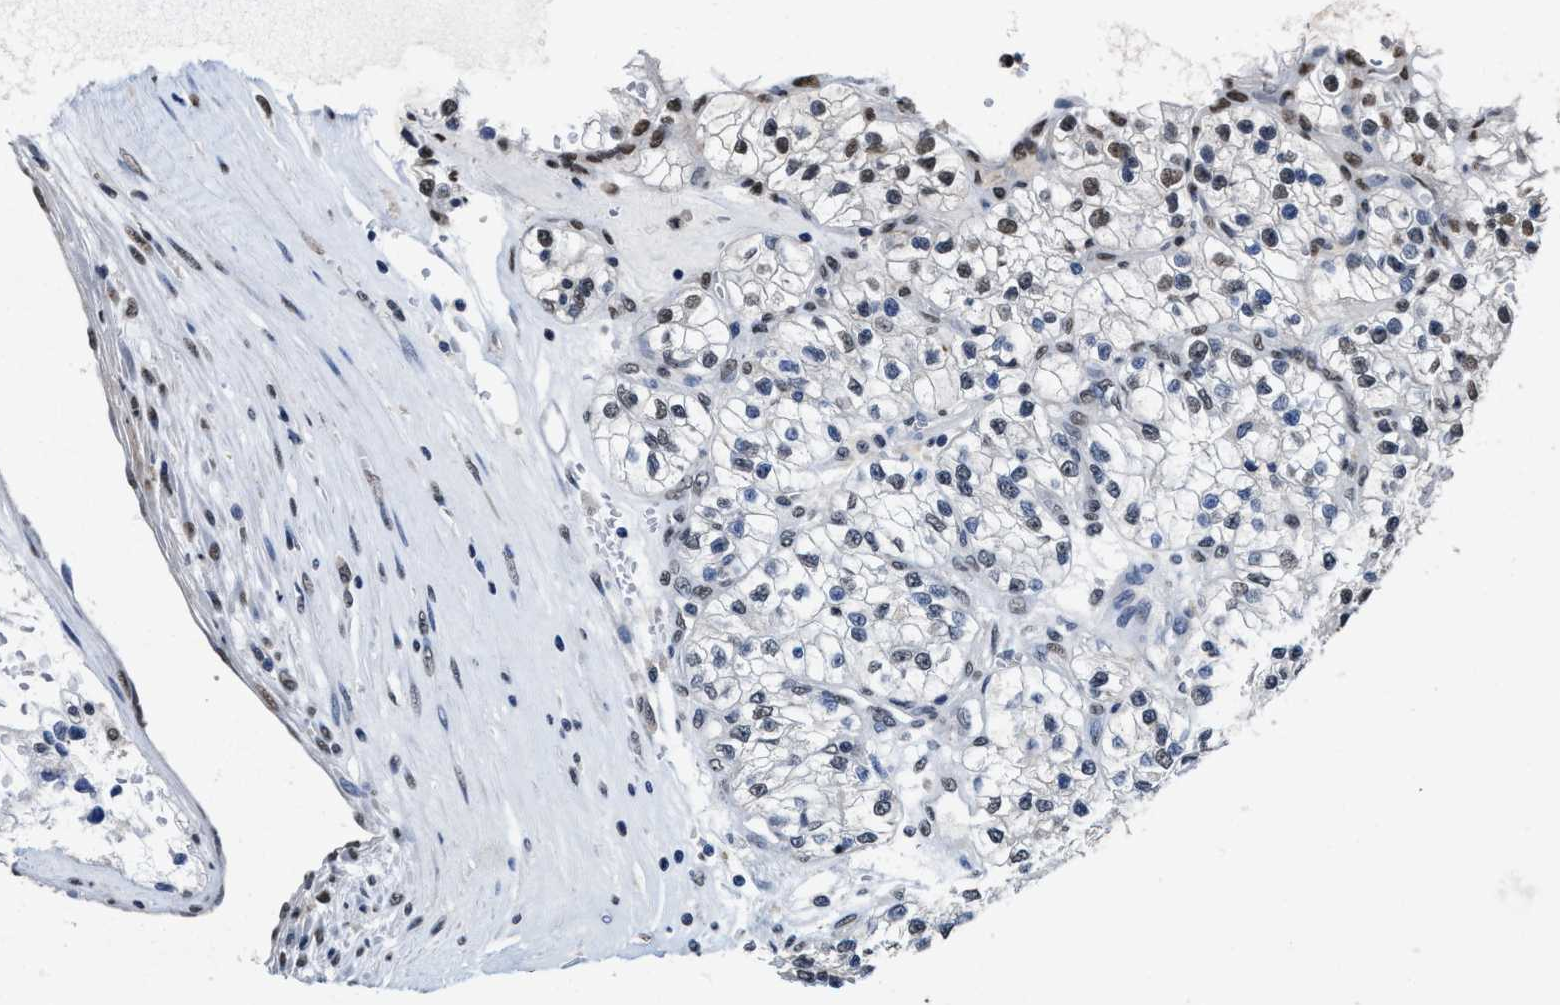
{"staining": {"intensity": "moderate", "quantity": "<25%", "location": "nuclear"}, "tissue": "renal cancer", "cell_type": "Tumor cells", "image_type": "cancer", "snomed": [{"axis": "morphology", "description": "Adenocarcinoma, NOS"}, {"axis": "topography", "description": "Kidney"}], "caption": "Renal adenocarcinoma tissue displays moderate nuclear positivity in approximately <25% of tumor cells", "gene": "SUPT16H", "patient": {"sex": "female", "age": 57}}